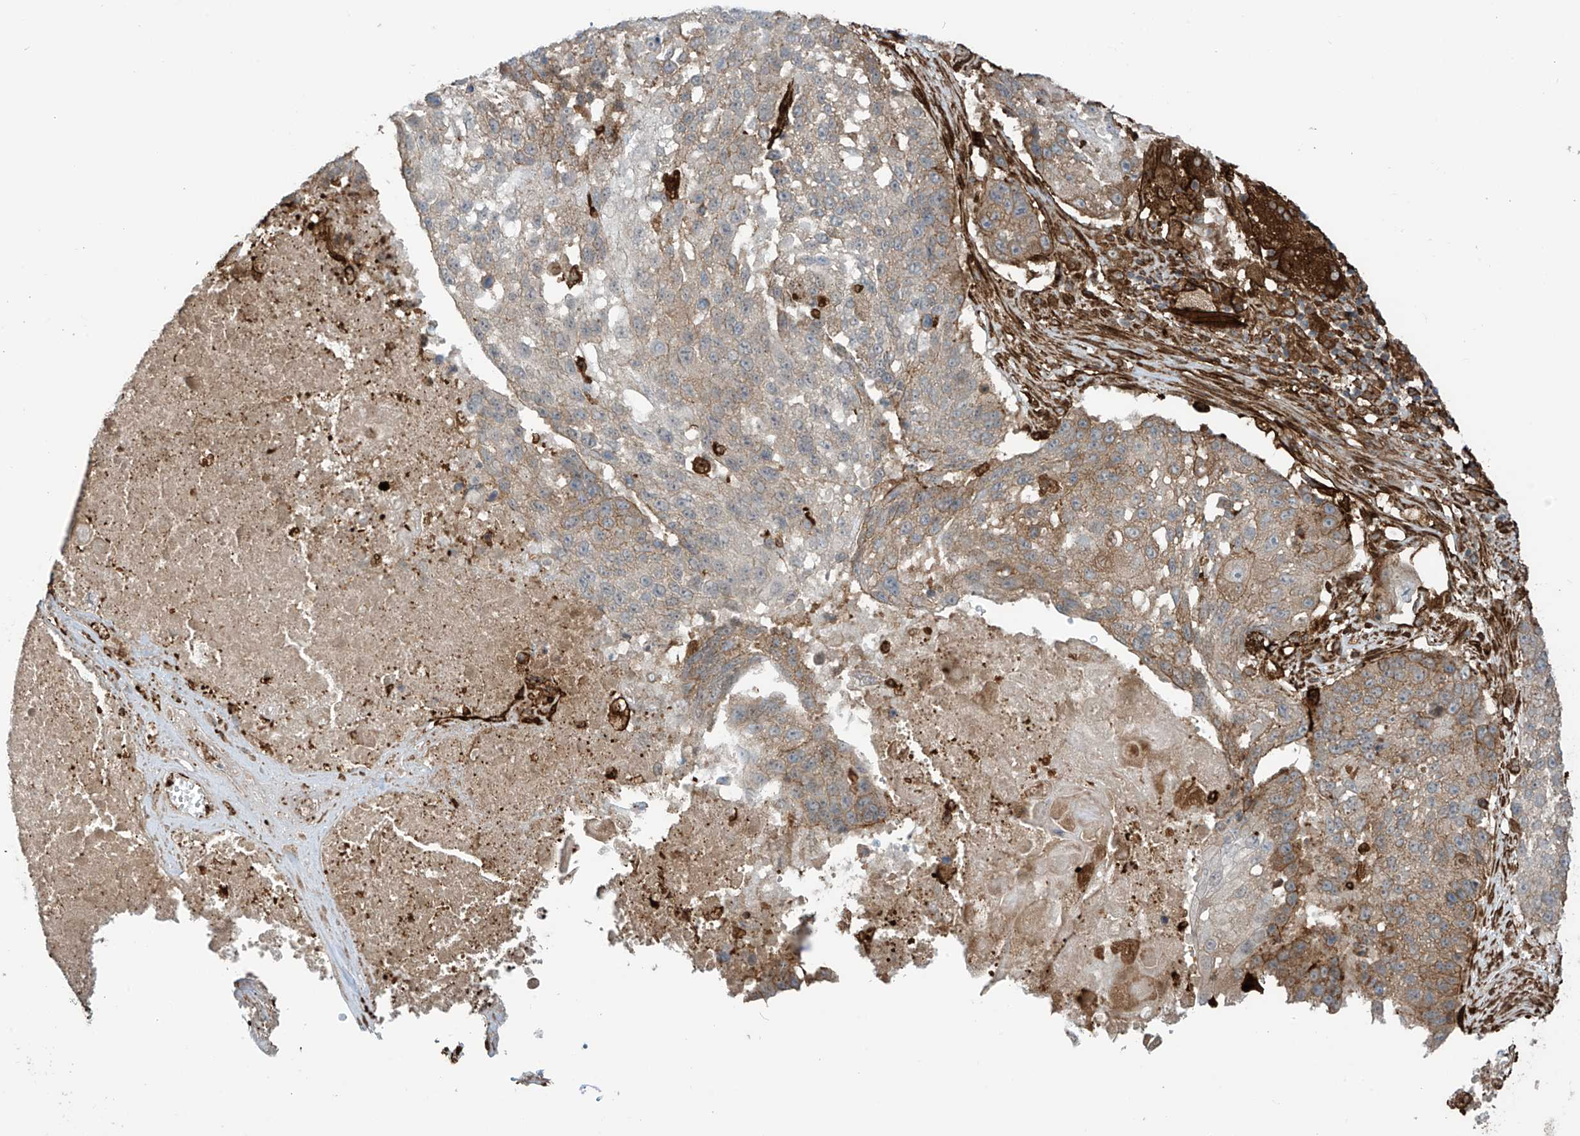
{"staining": {"intensity": "moderate", "quantity": "<25%", "location": "cytoplasmic/membranous"}, "tissue": "lung cancer", "cell_type": "Tumor cells", "image_type": "cancer", "snomed": [{"axis": "morphology", "description": "Squamous cell carcinoma, NOS"}, {"axis": "topography", "description": "Lung"}], "caption": "IHC micrograph of human squamous cell carcinoma (lung) stained for a protein (brown), which displays low levels of moderate cytoplasmic/membranous positivity in about <25% of tumor cells.", "gene": "SLC9A2", "patient": {"sex": "male", "age": 61}}